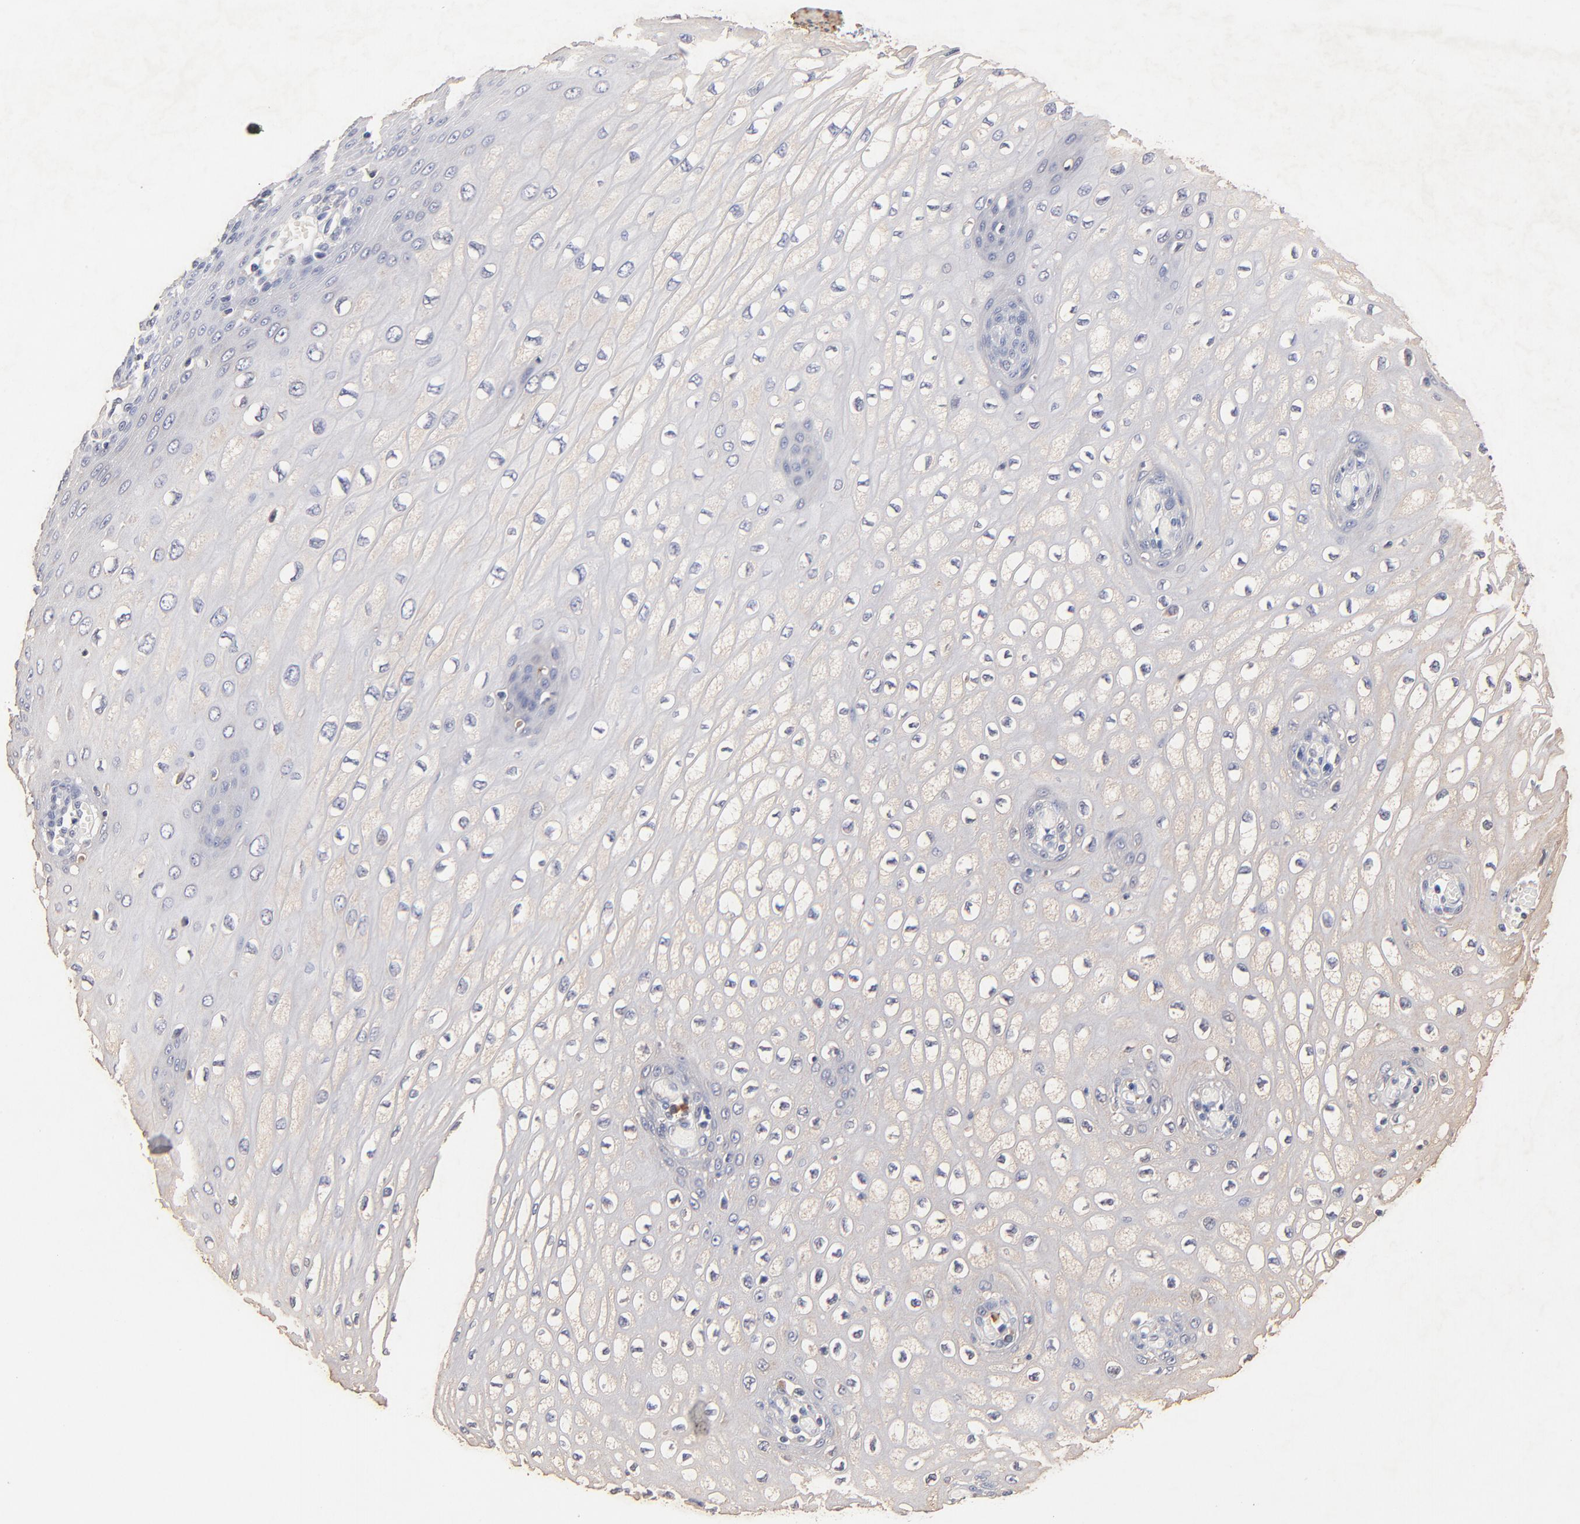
{"staining": {"intensity": "weak", "quantity": "<25%", "location": "cytoplasmic/membranous"}, "tissue": "esophagus", "cell_type": "Squamous epithelial cells", "image_type": "normal", "snomed": [{"axis": "morphology", "description": "Normal tissue, NOS"}, {"axis": "topography", "description": "Esophagus"}], "caption": "IHC photomicrograph of normal esophagus: human esophagus stained with DAB (3,3'-diaminobenzidine) exhibits no significant protein staining in squamous epithelial cells. The staining is performed using DAB (3,3'-diaminobenzidine) brown chromogen with nuclei counter-stained in using hematoxylin.", "gene": "TWNK", "patient": {"sex": "male", "age": 65}}